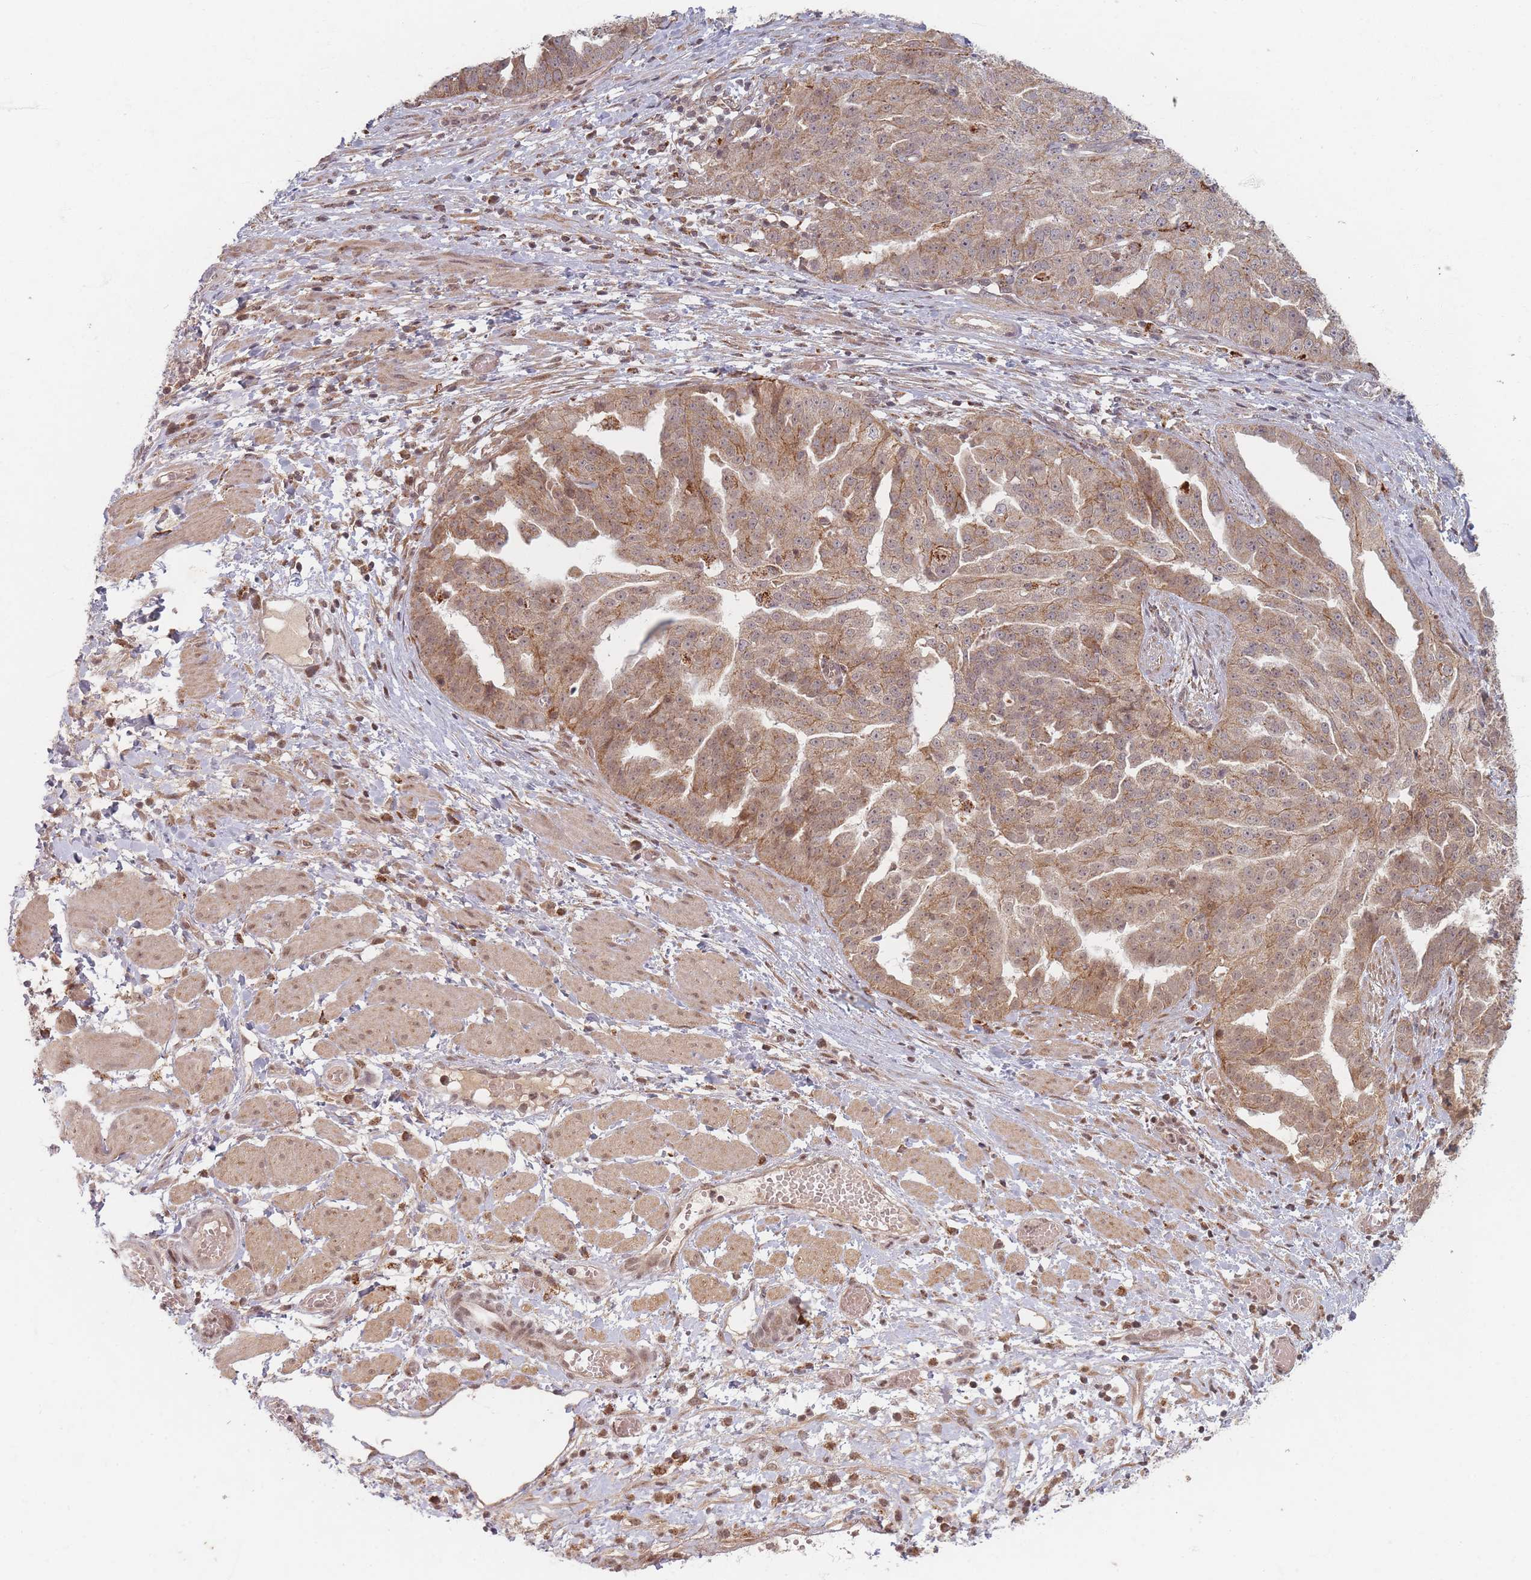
{"staining": {"intensity": "moderate", "quantity": ">75%", "location": "cytoplasmic/membranous"}, "tissue": "ovarian cancer", "cell_type": "Tumor cells", "image_type": "cancer", "snomed": [{"axis": "morphology", "description": "Cystadenocarcinoma, serous, NOS"}, {"axis": "topography", "description": "Ovary"}], "caption": "A medium amount of moderate cytoplasmic/membranous positivity is appreciated in approximately >75% of tumor cells in ovarian cancer tissue.", "gene": "RADX", "patient": {"sex": "female", "age": 58}}